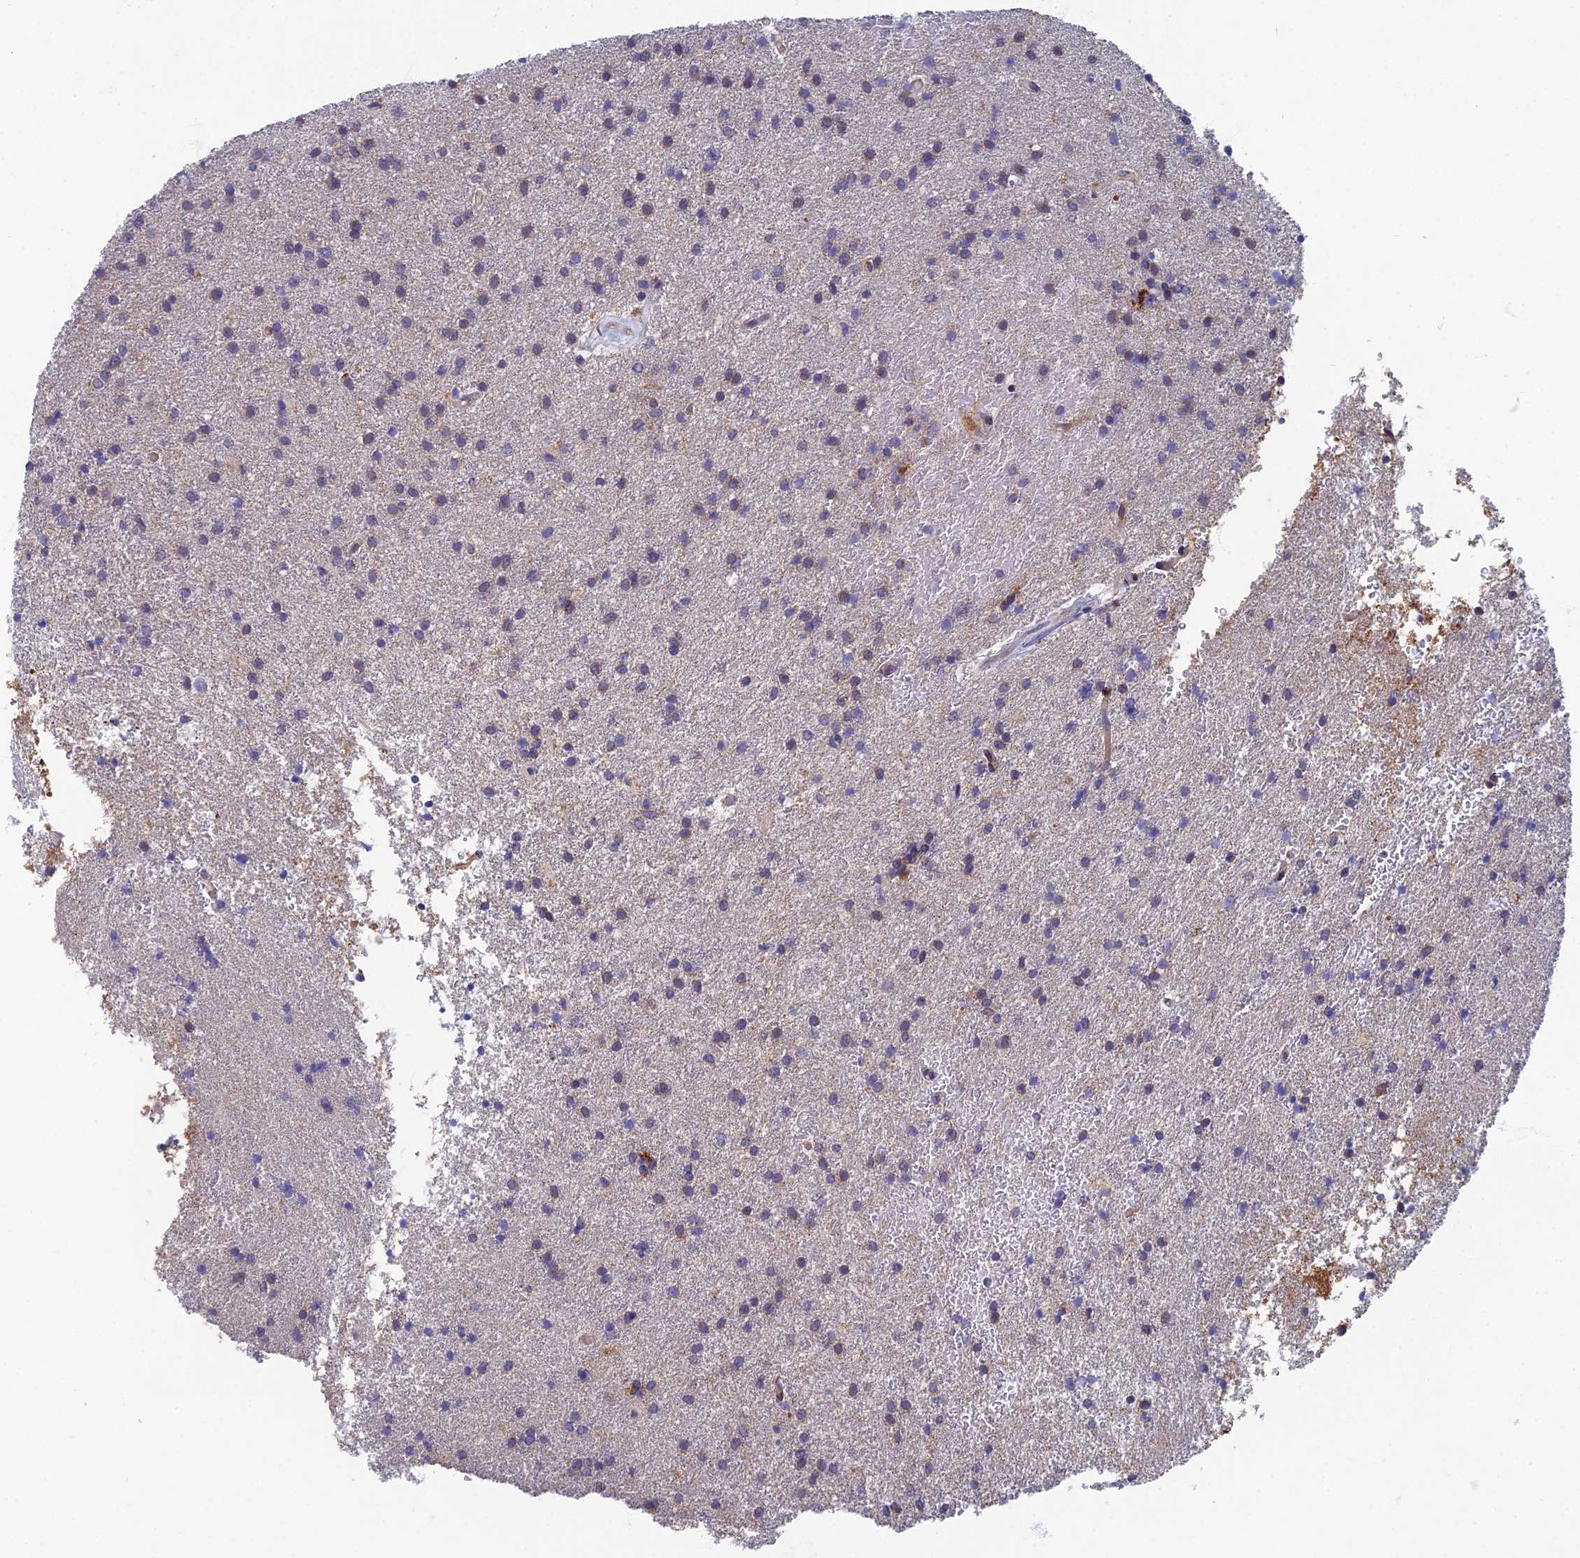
{"staining": {"intensity": "negative", "quantity": "none", "location": "none"}, "tissue": "glioma", "cell_type": "Tumor cells", "image_type": "cancer", "snomed": [{"axis": "morphology", "description": "Glioma, malignant, High grade"}, {"axis": "topography", "description": "Brain"}], "caption": "Immunohistochemical staining of human glioma displays no significant staining in tumor cells.", "gene": "RNASEK", "patient": {"sex": "female", "age": 50}}